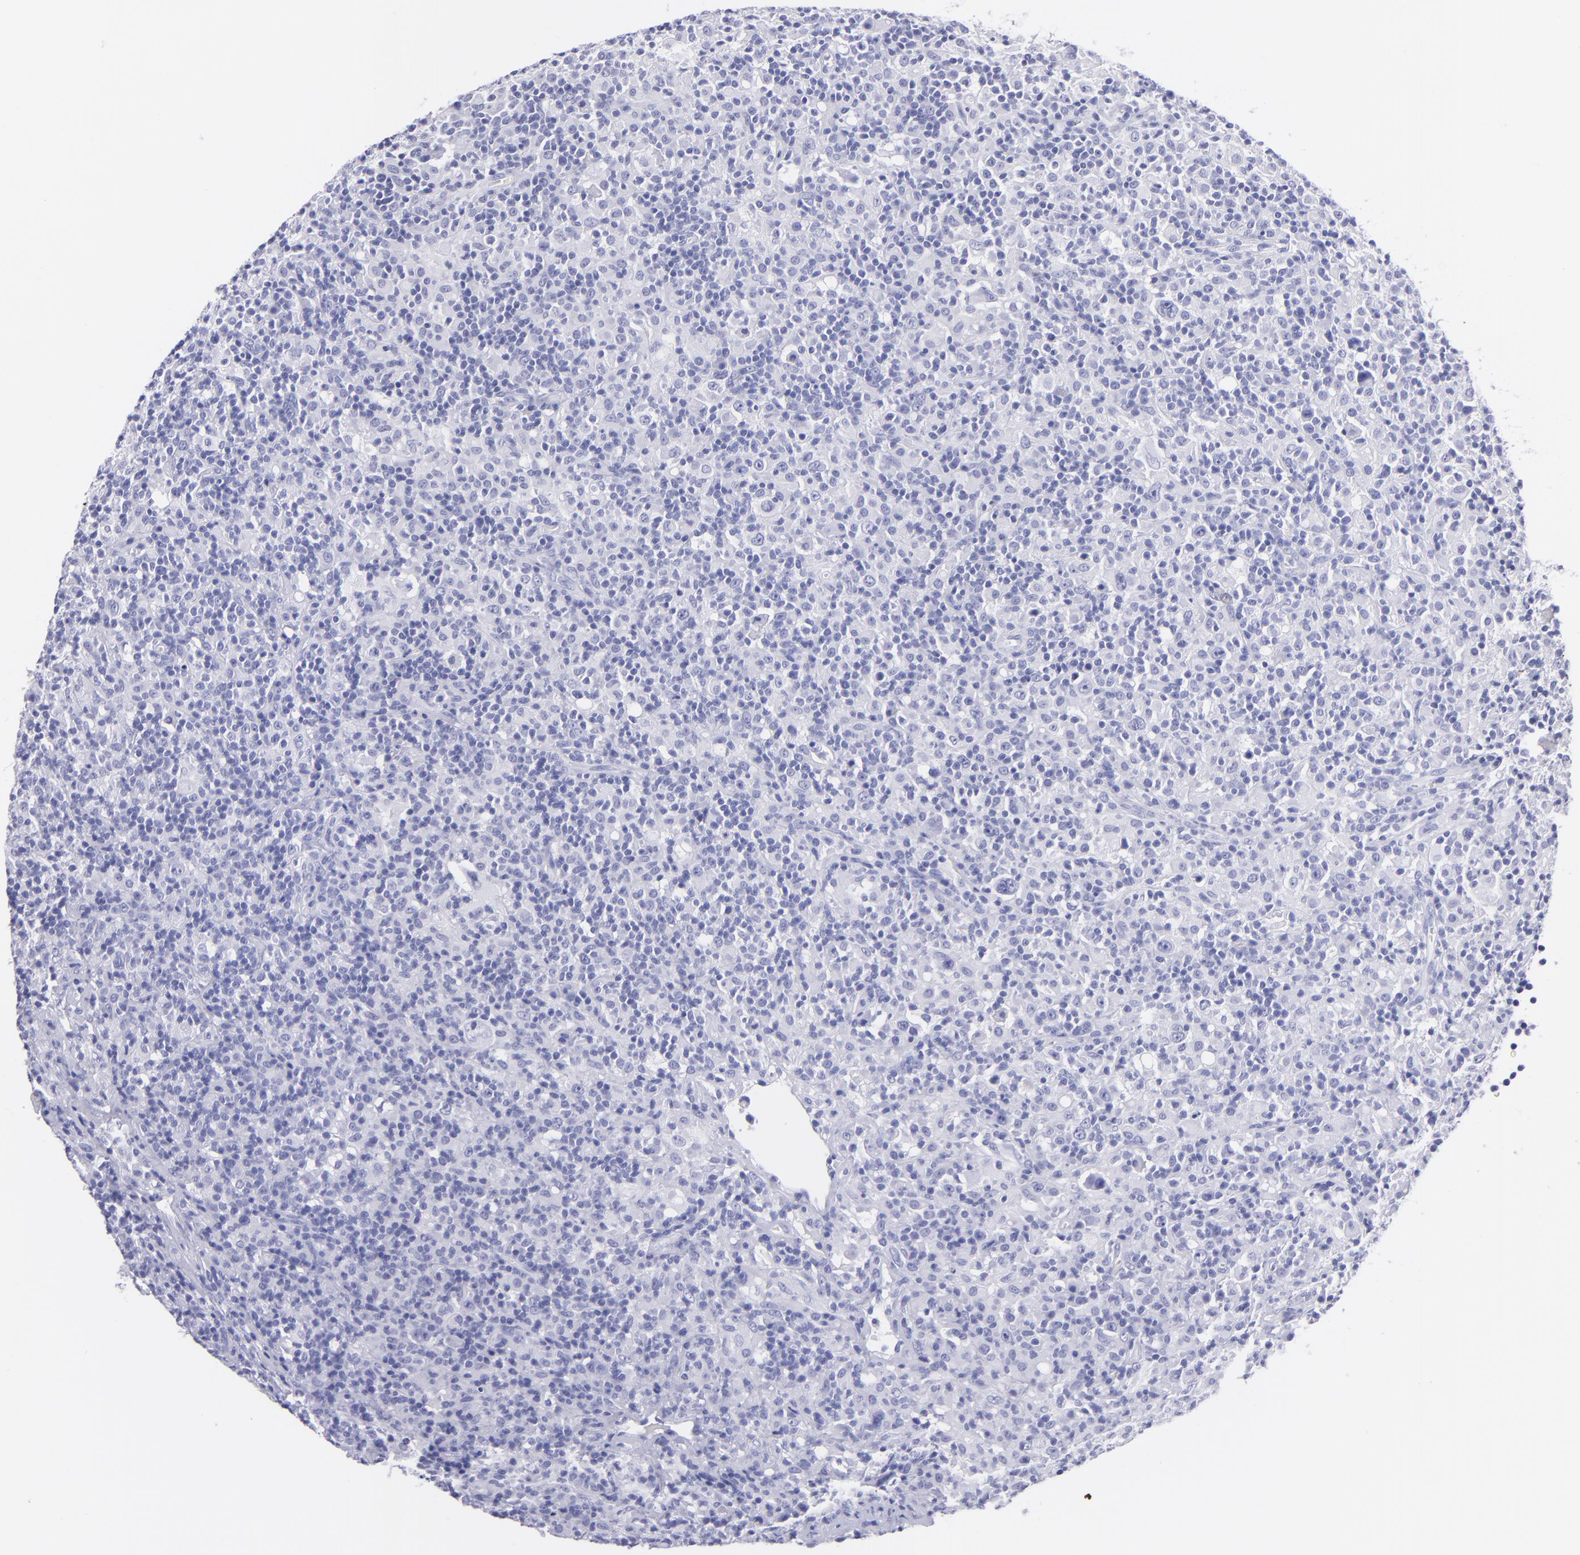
{"staining": {"intensity": "negative", "quantity": "none", "location": "none"}, "tissue": "lymphoma", "cell_type": "Tumor cells", "image_type": "cancer", "snomed": [{"axis": "morphology", "description": "Hodgkin's disease, NOS"}, {"axis": "topography", "description": "Lymph node"}], "caption": "Tumor cells are negative for protein expression in human Hodgkin's disease.", "gene": "CNP", "patient": {"sex": "male", "age": 46}}